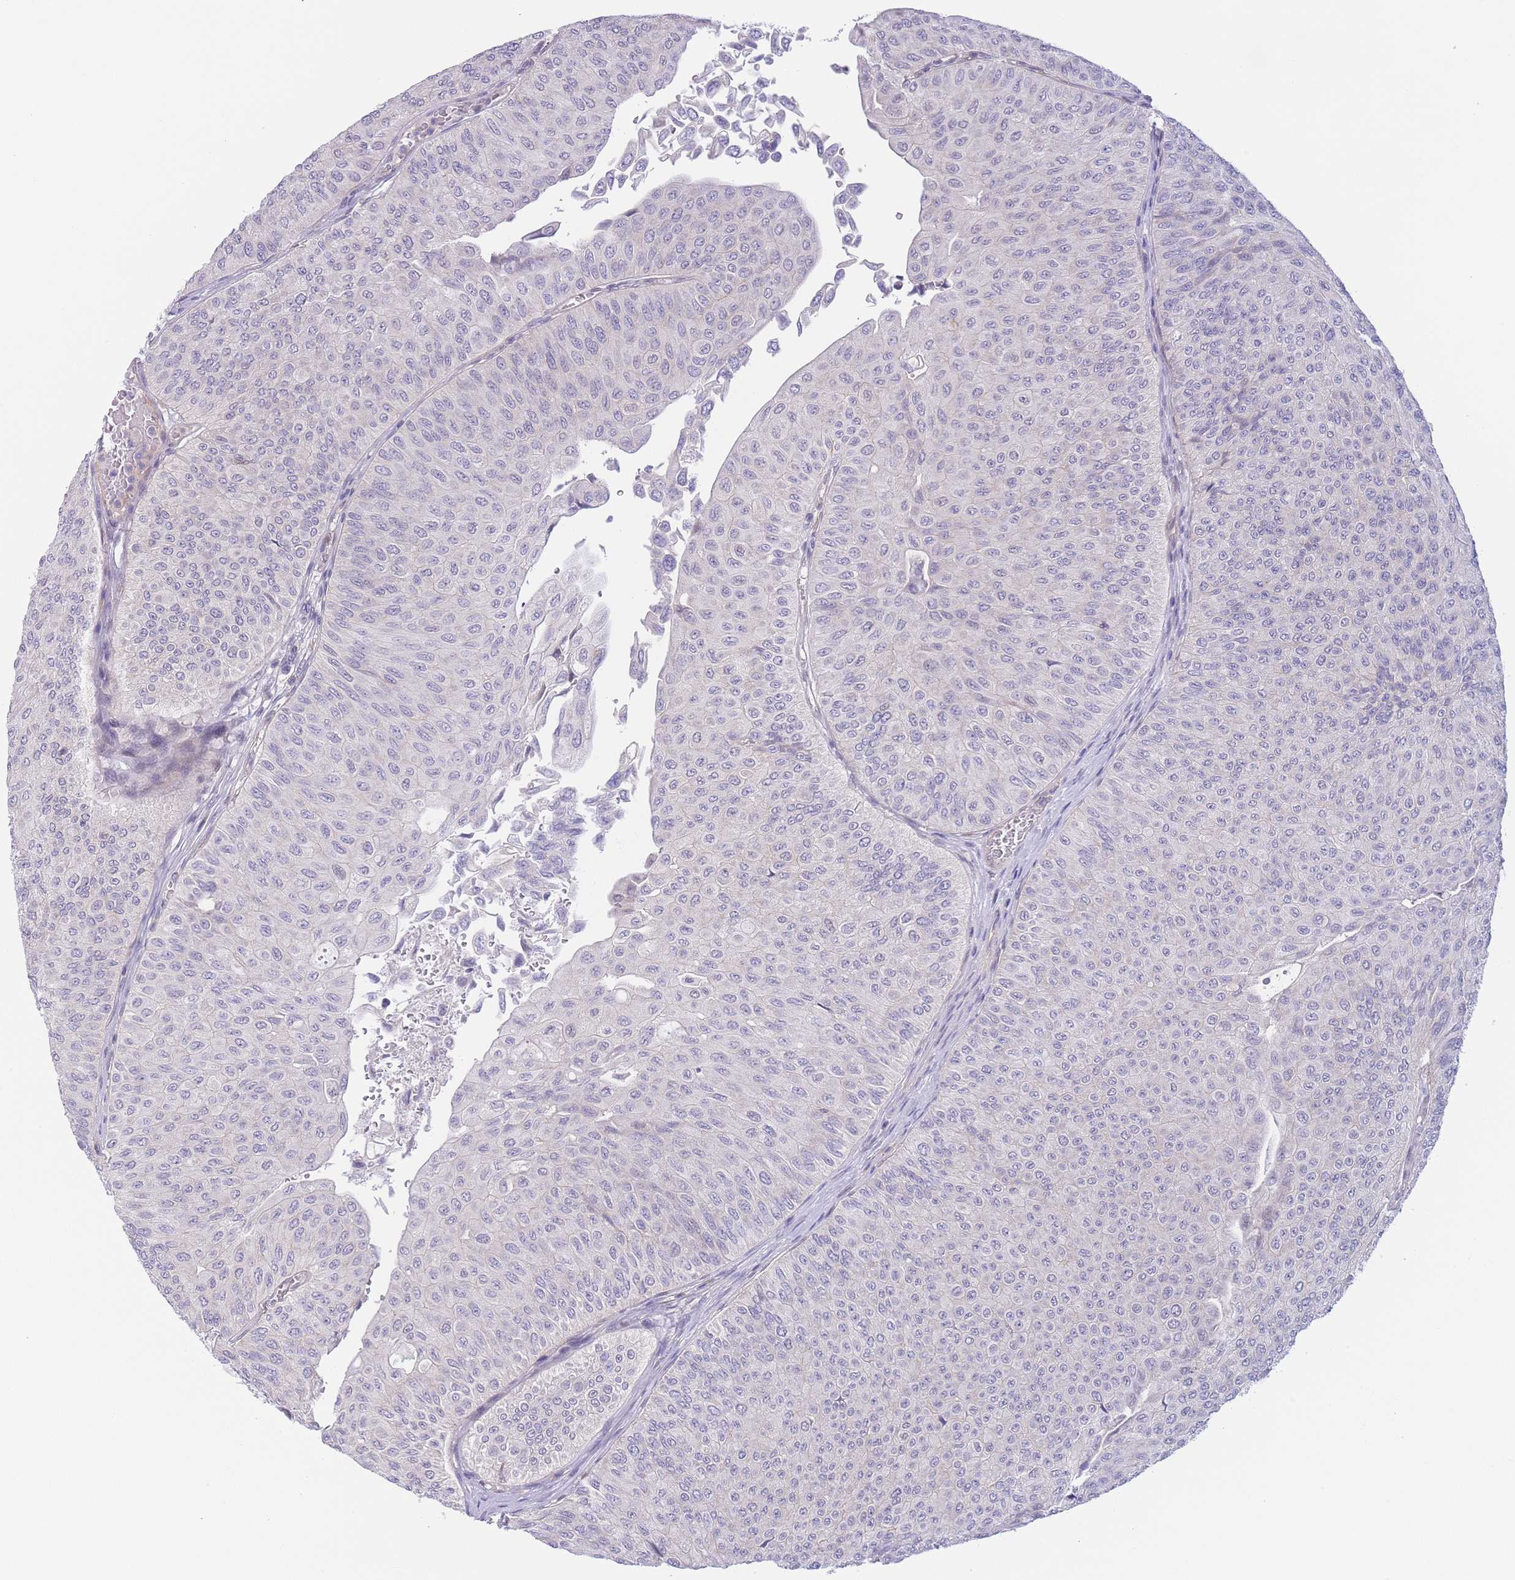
{"staining": {"intensity": "negative", "quantity": "none", "location": "none"}, "tissue": "urothelial cancer", "cell_type": "Tumor cells", "image_type": "cancer", "snomed": [{"axis": "morphology", "description": "Urothelial carcinoma, NOS"}, {"axis": "topography", "description": "Urinary bladder"}], "caption": "Immunohistochemistry (IHC) histopathology image of human transitional cell carcinoma stained for a protein (brown), which displays no staining in tumor cells.", "gene": "C9orf152", "patient": {"sex": "male", "age": 59}}